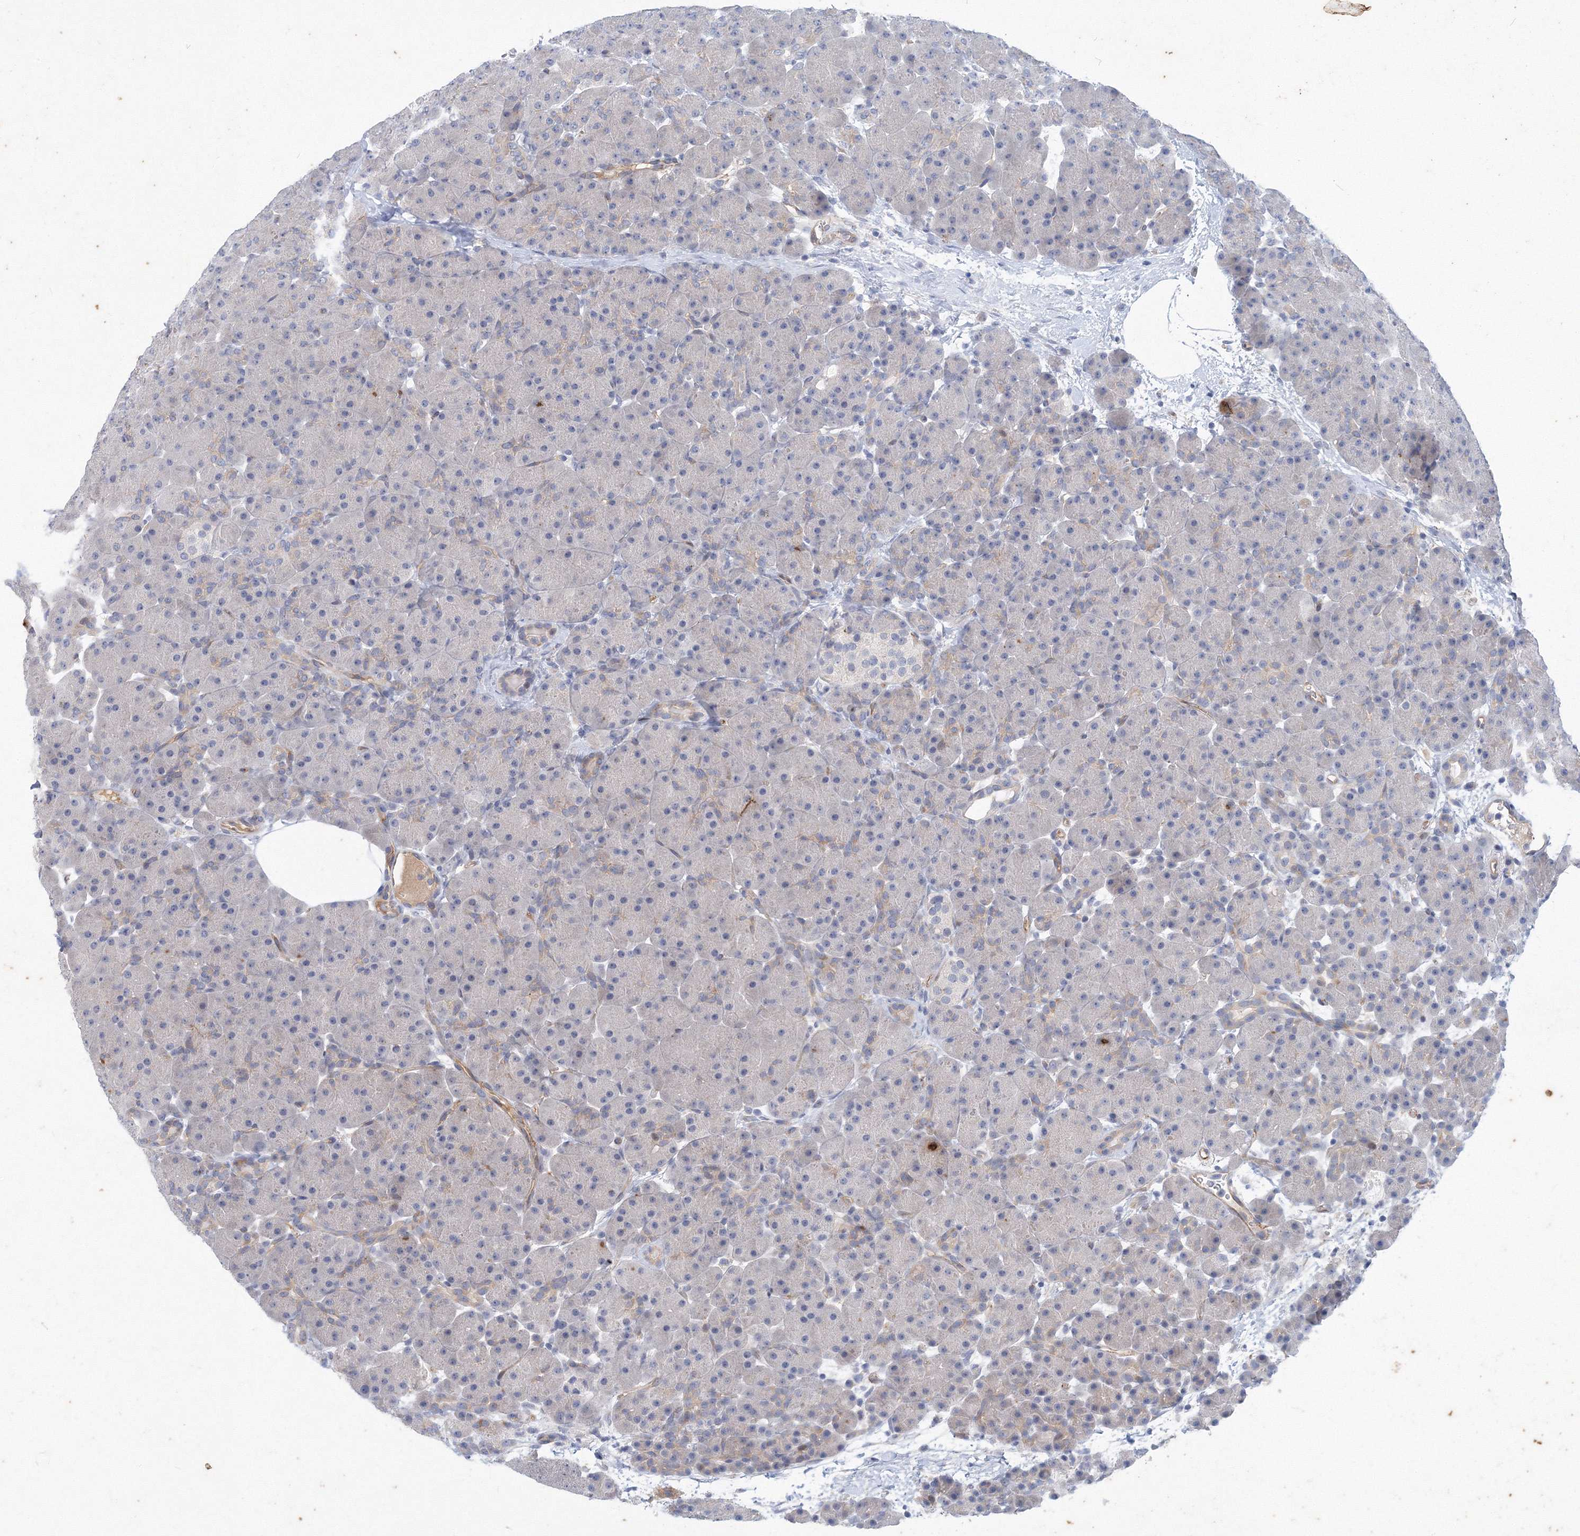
{"staining": {"intensity": "negative", "quantity": "none", "location": "none"}, "tissue": "pancreas", "cell_type": "Exocrine glandular cells", "image_type": "normal", "snomed": [{"axis": "morphology", "description": "Normal tissue, NOS"}, {"axis": "topography", "description": "Pancreas"}], "caption": "Exocrine glandular cells show no significant protein staining in normal pancreas. The staining was performed using DAB to visualize the protein expression in brown, while the nuclei were stained in blue with hematoxylin (Magnification: 20x).", "gene": "TANC1", "patient": {"sex": "male", "age": 66}}